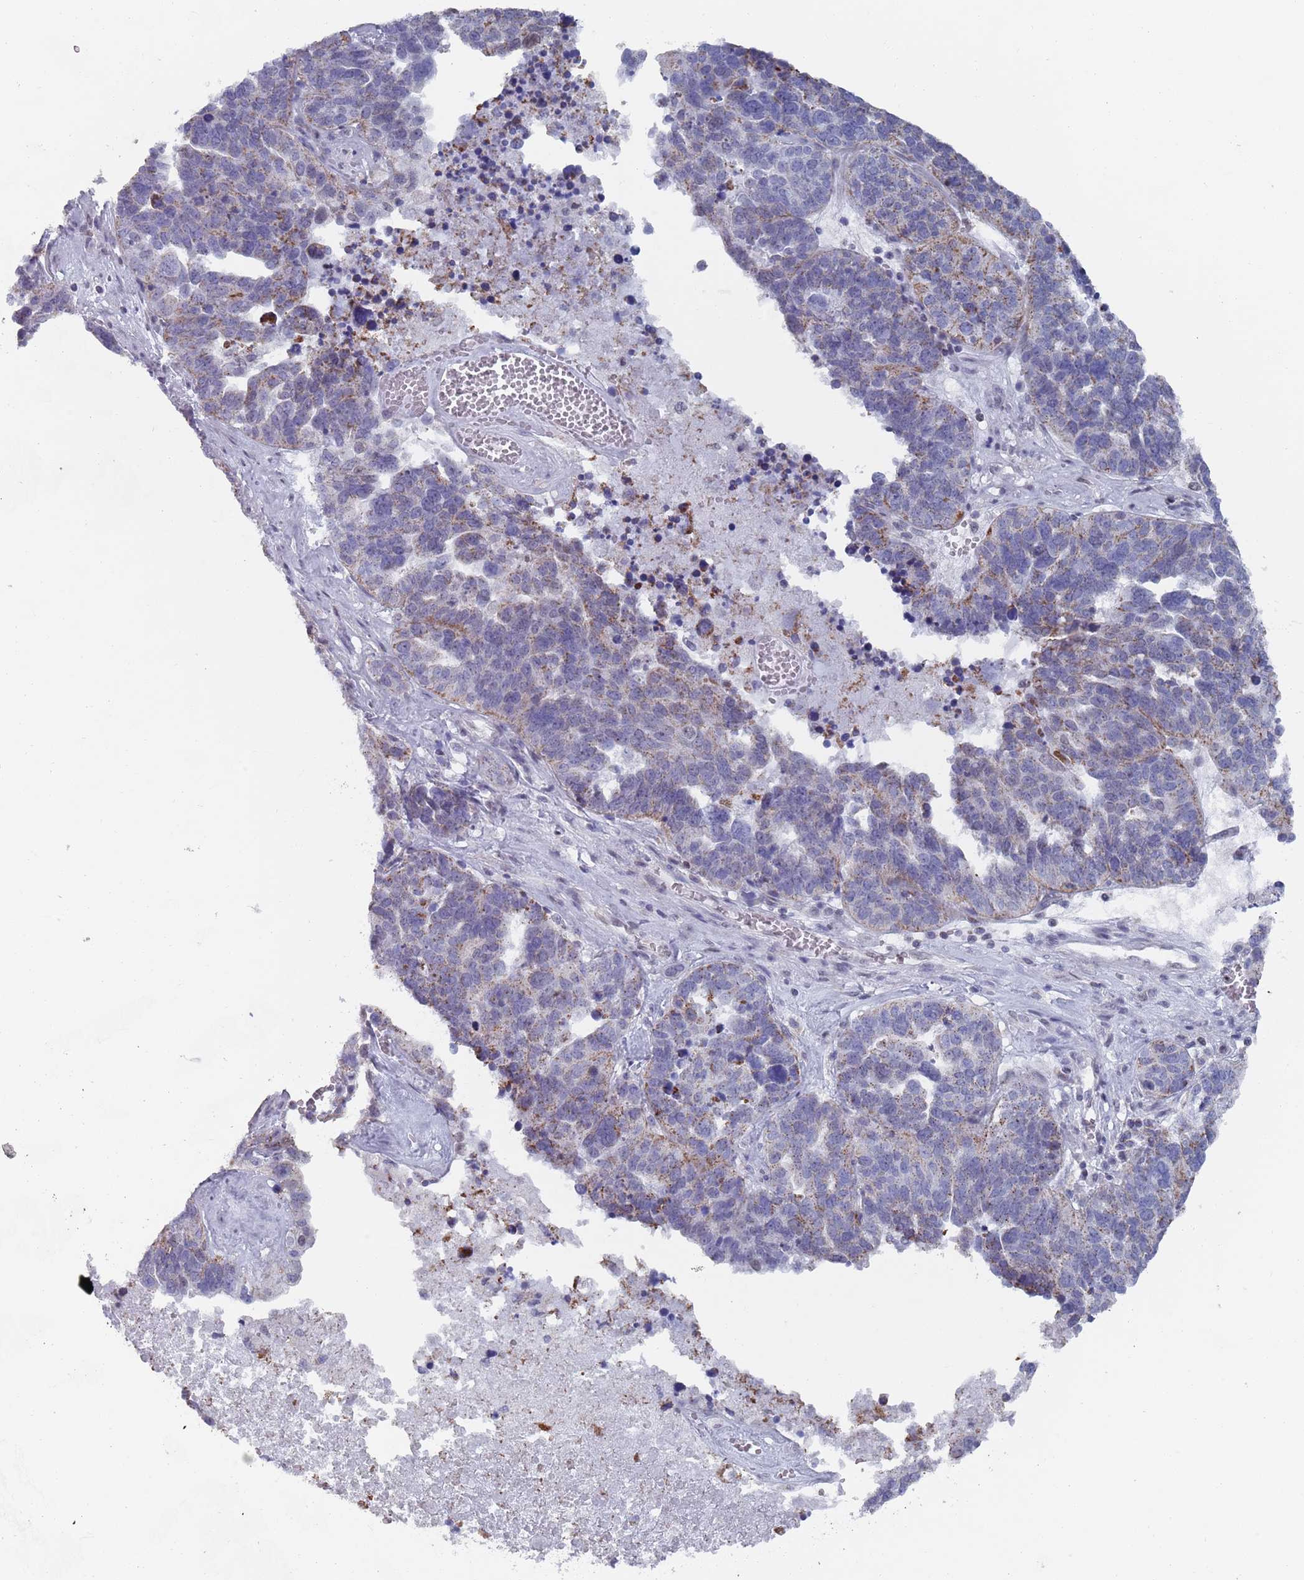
{"staining": {"intensity": "weak", "quantity": "<25%", "location": "cytoplasmic/membranous"}, "tissue": "ovarian cancer", "cell_type": "Tumor cells", "image_type": "cancer", "snomed": [{"axis": "morphology", "description": "Cystadenocarcinoma, serous, NOS"}, {"axis": "topography", "description": "Ovary"}], "caption": "Immunohistochemistry (IHC) micrograph of human serous cystadenocarcinoma (ovarian) stained for a protein (brown), which reveals no positivity in tumor cells.", "gene": "MFSD12", "patient": {"sex": "female", "age": 59}}